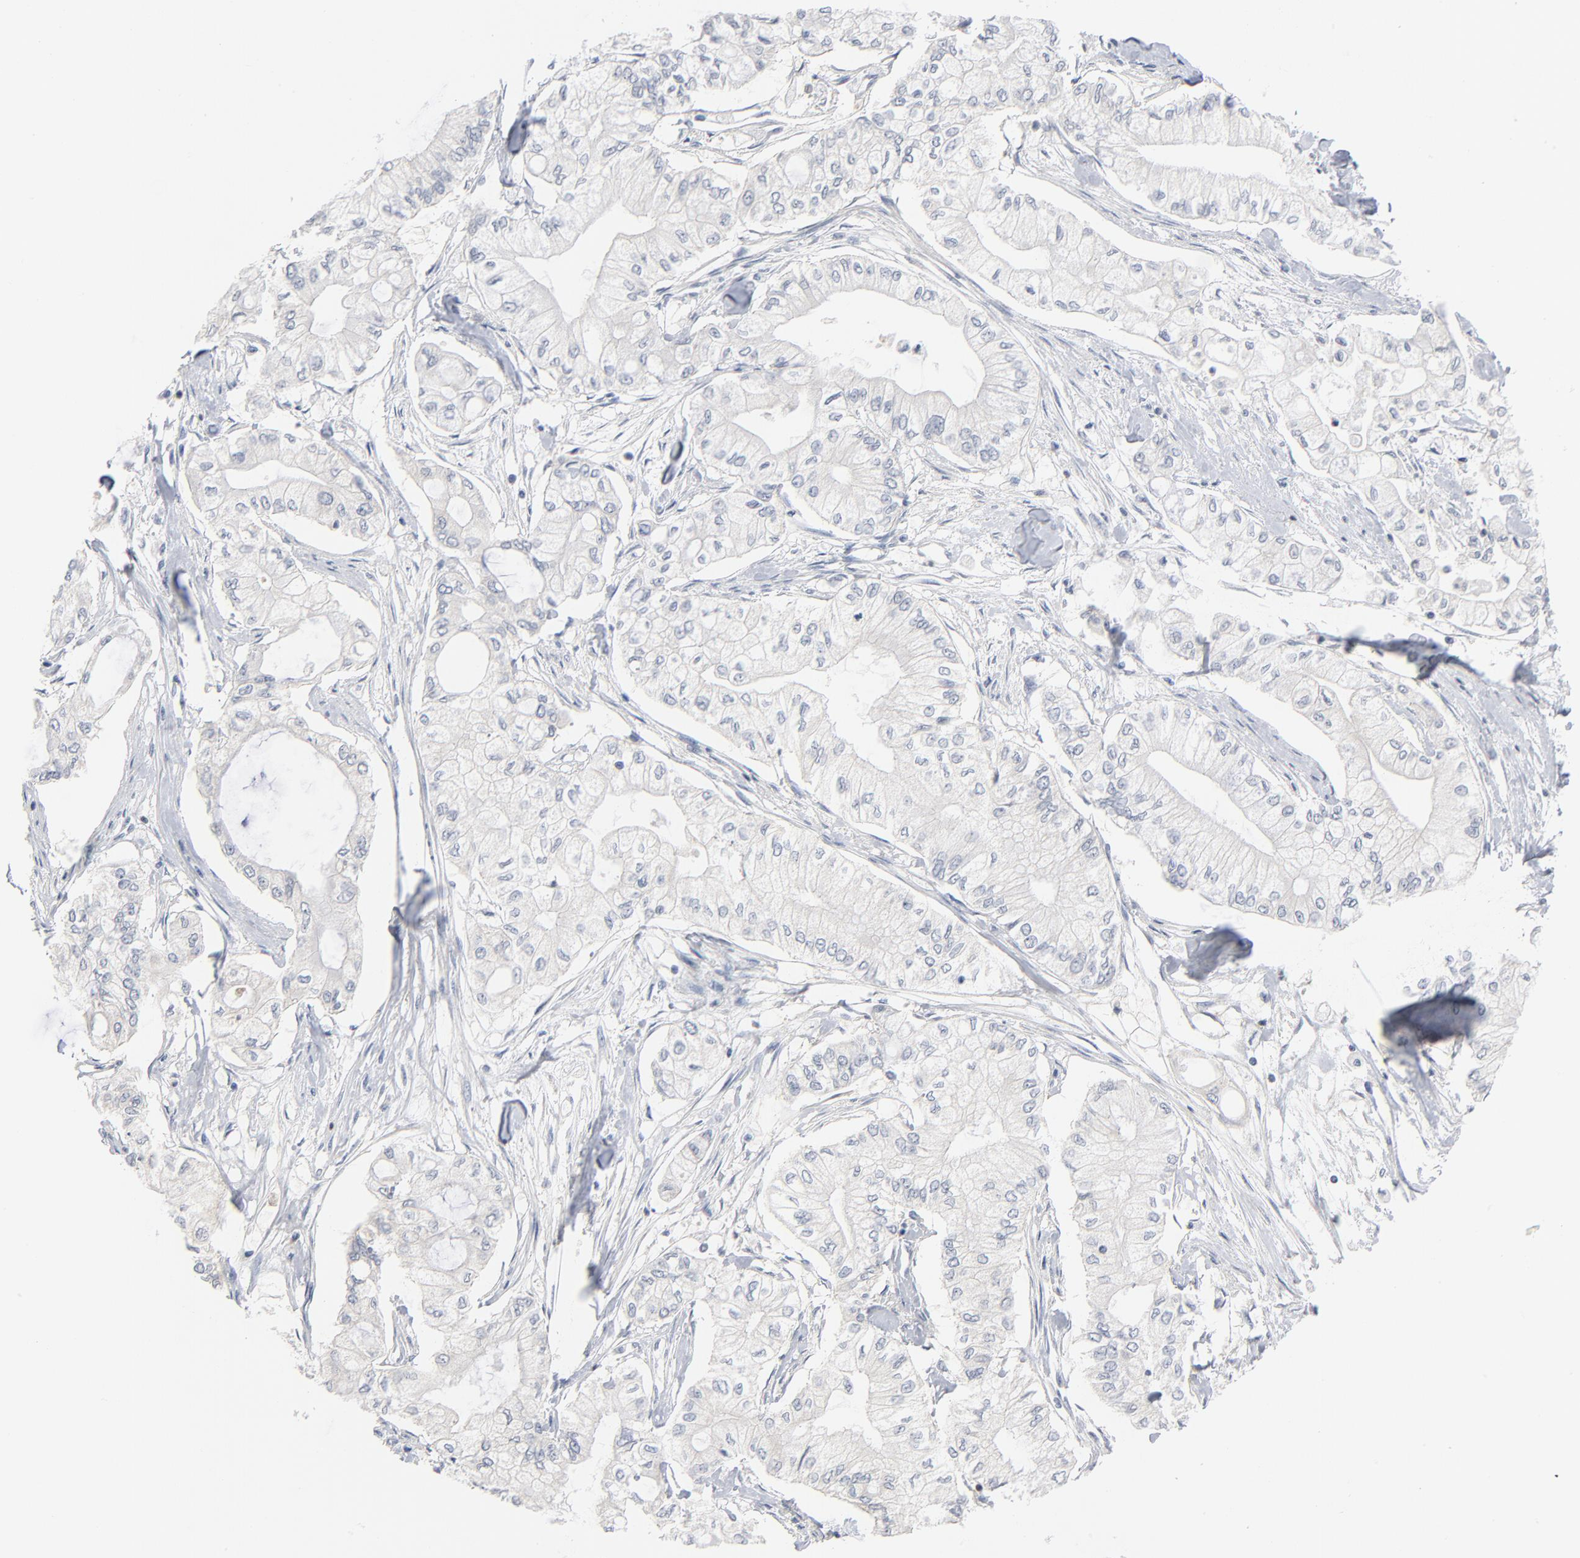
{"staining": {"intensity": "negative", "quantity": "none", "location": "none"}, "tissue": "pancreatic cancer", "cell_type": "Tumor cells", "image_type": "cancer", "snomed": [{"axis": "morphology", "description": "Adenocarcinoma, NOS"}, {"axis": "topography", "description": "Pancreas"}], "caption": "This is an IHC micrograph of human pancreatic cancer (adenocarcinoma). There is no positivity in tumor cells.", "gene": "IFT43", "patient": {"sex": "male", "age": 79}}